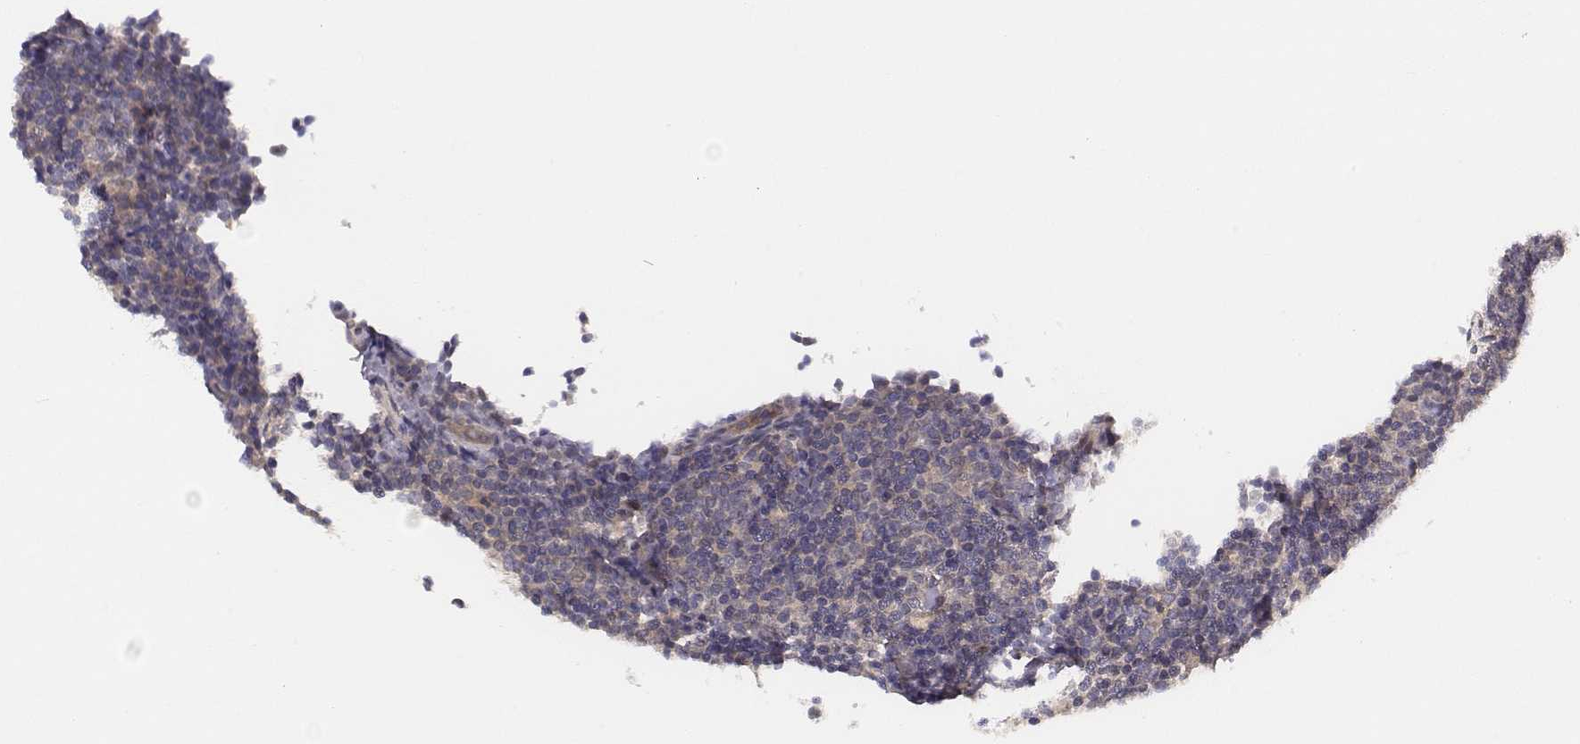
{"staining": {"intensity": "negative", "quantity": "none", "location": "none"}, "tissue": "lymphoma", "cell_type": "Tumor cells", "image_type": "cancer", "snomed": [{"axis": "morphology", "description": "Malignant lymphoma, non-Hodgkin's type, Low grade"}, {"axis": "topography", "description": "Lymph node"}], "caption": "Image shows no protein staining in tumor cells of malignant lymphoma, non-Hodgkin's type (low-grade) tissue.", "gene": "SMURF2", "patient": {"sex": "female", "age": 56}}